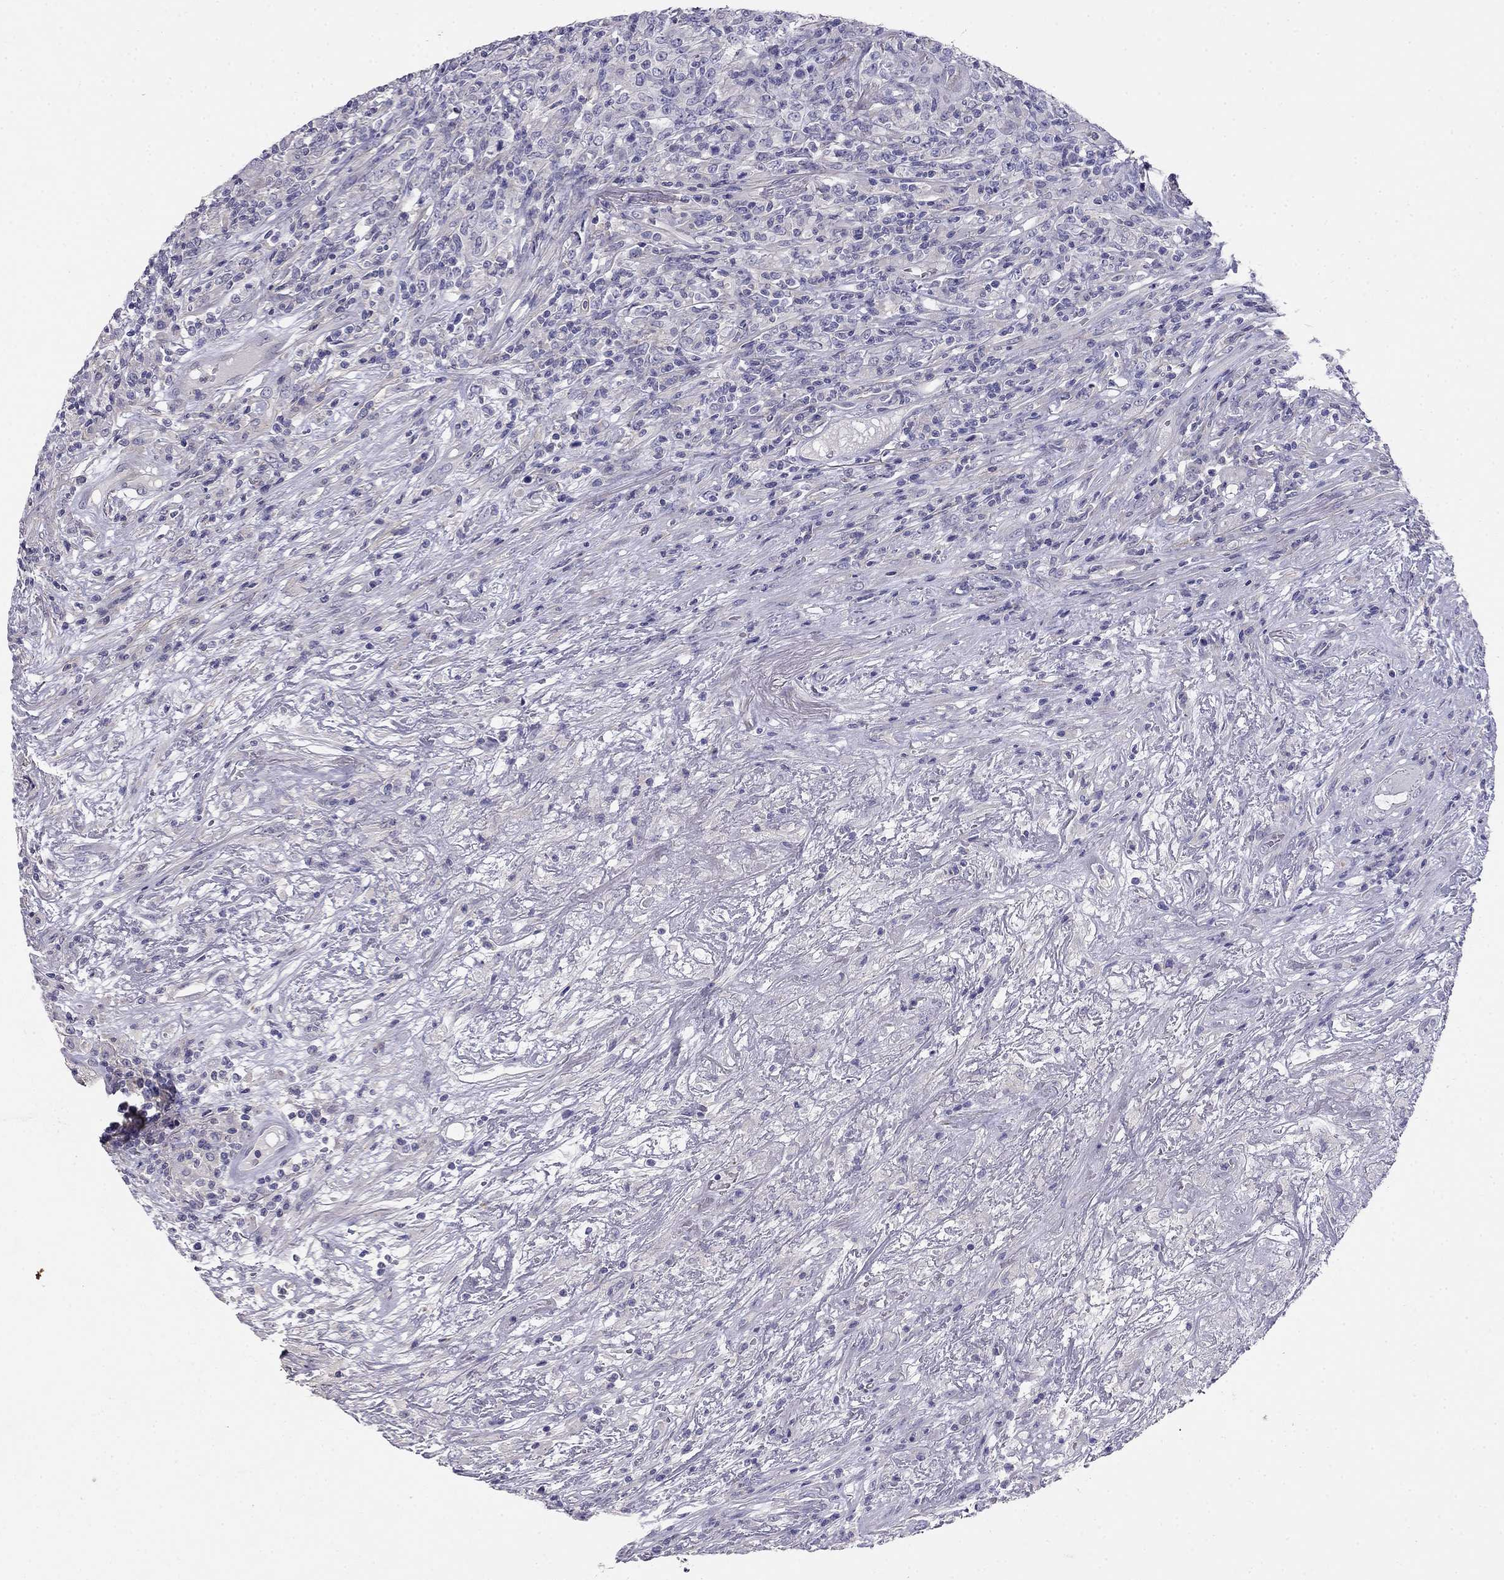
{"staining": {"intensity": "negative", "quantity": "none", "location": "none"}, "tissue": "lymphoma", "cell_type": "Tumor cells", "image_type": "cancer", "snomed": [{"axis": "morphology", "description": "Malignant lymphoma, non-Hodgkin's type, High grade"}, {"axis": "topography", "description": "Lung"}], "caption": "DAB immunohistochemical staining of human malignant lymphoma, non-Hodgkin's type (high-grade) exhibits no significant staining in tumor cells.", "gene": "LY6H", "patient": {"sex": "male", "age": 79}}